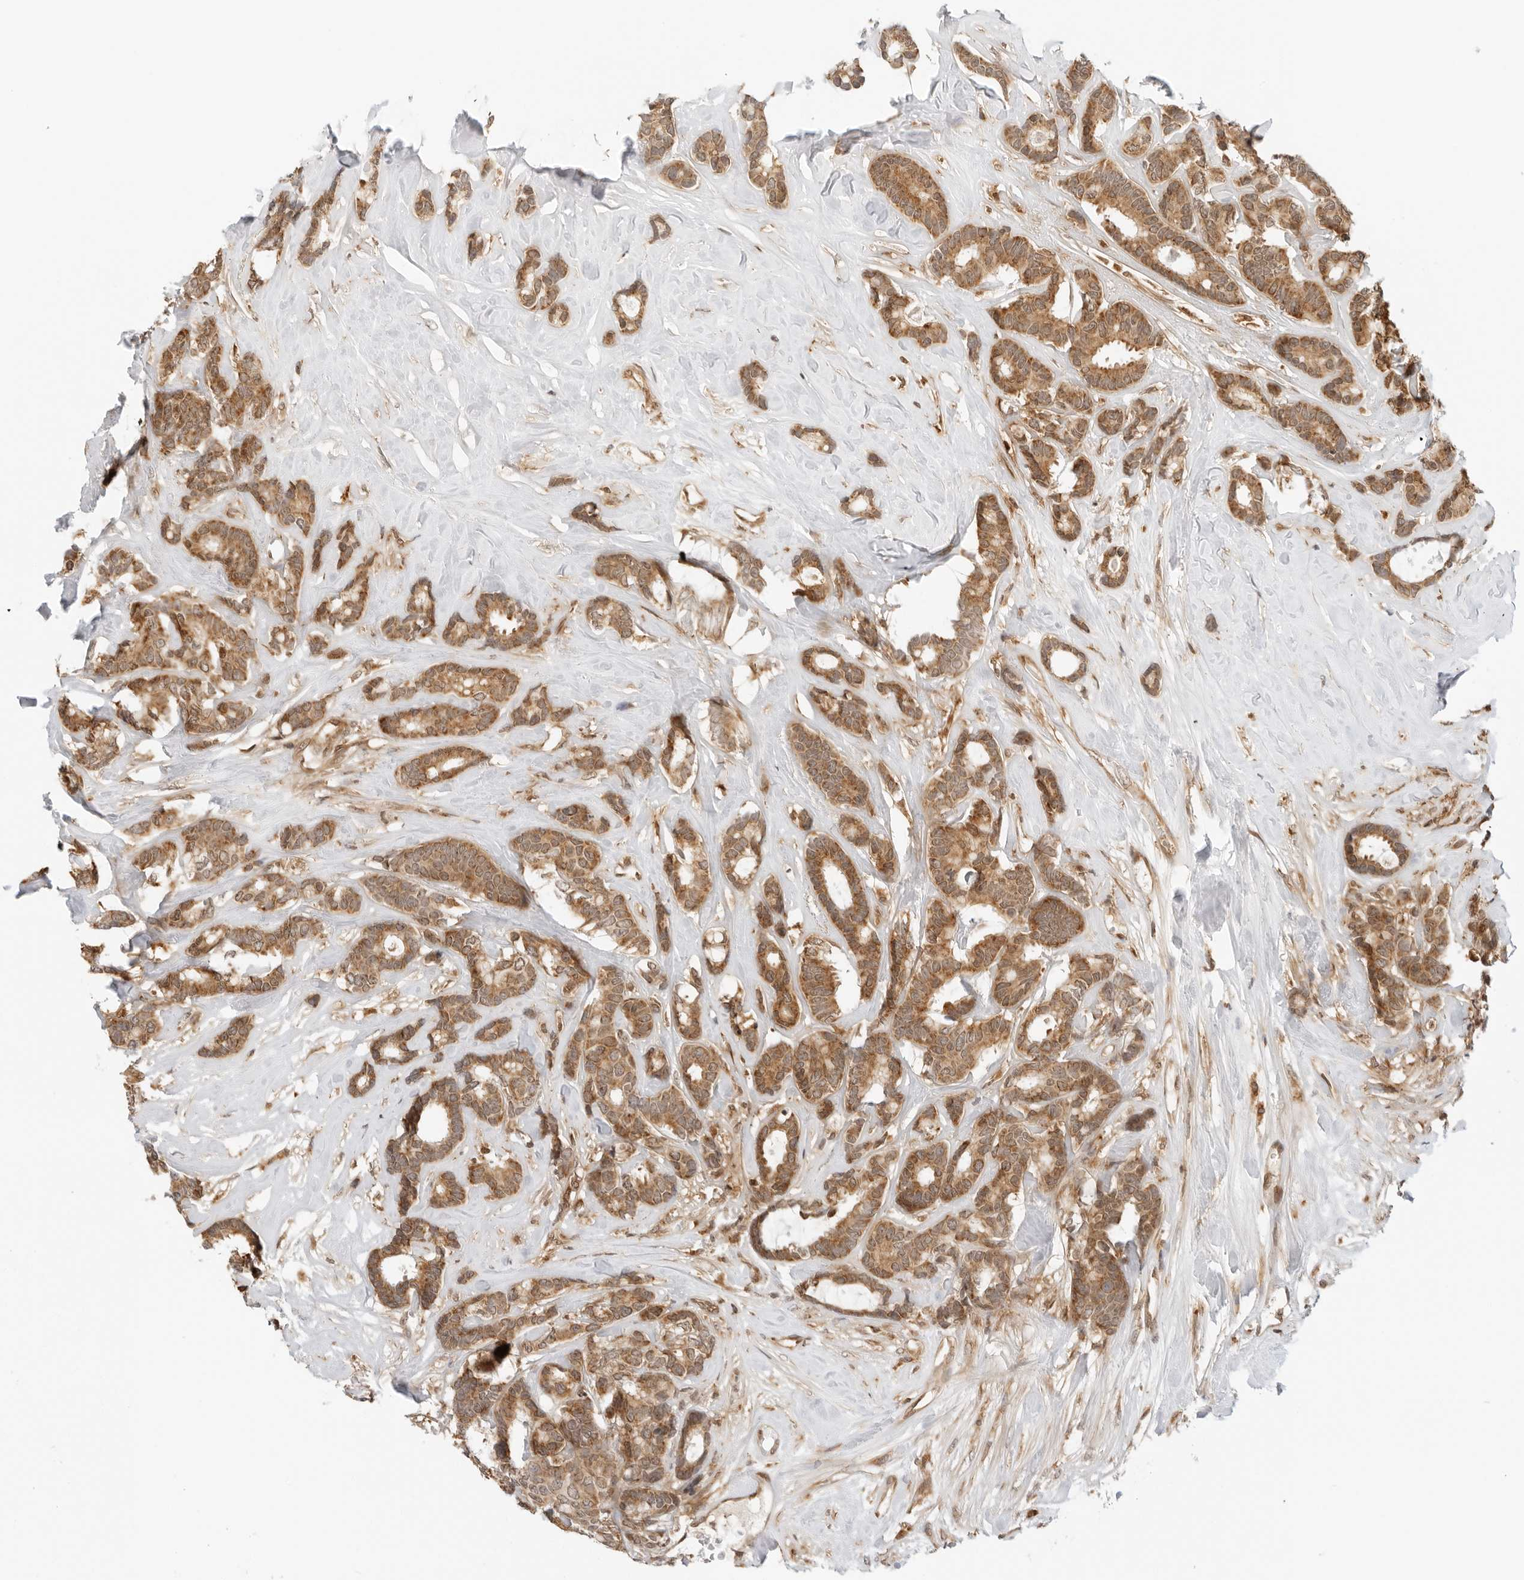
{"staining": {"intensity": "moderate", "quantity": ">75%", "location": "cytoplasmic/membranous"}, "tissue": "breast cancer", "cell_type": "Tumor cells", "image_type": "cancer", "snomed": [{"axis": "morphology", "description": "Duct carcinoma"}, {"axis": "topography", "description": "Breast"}], "caption": "DAB (3,3'-diaminobenzidine) immunohistochemical staining of human breast invasive ductal carcinoma demonstrates moderate cytoplasmic/membranous protein staining in approximately >75% of tumor cells.", "gene": "RC3H1", "patient": {"sex": "female", "age": 87}}